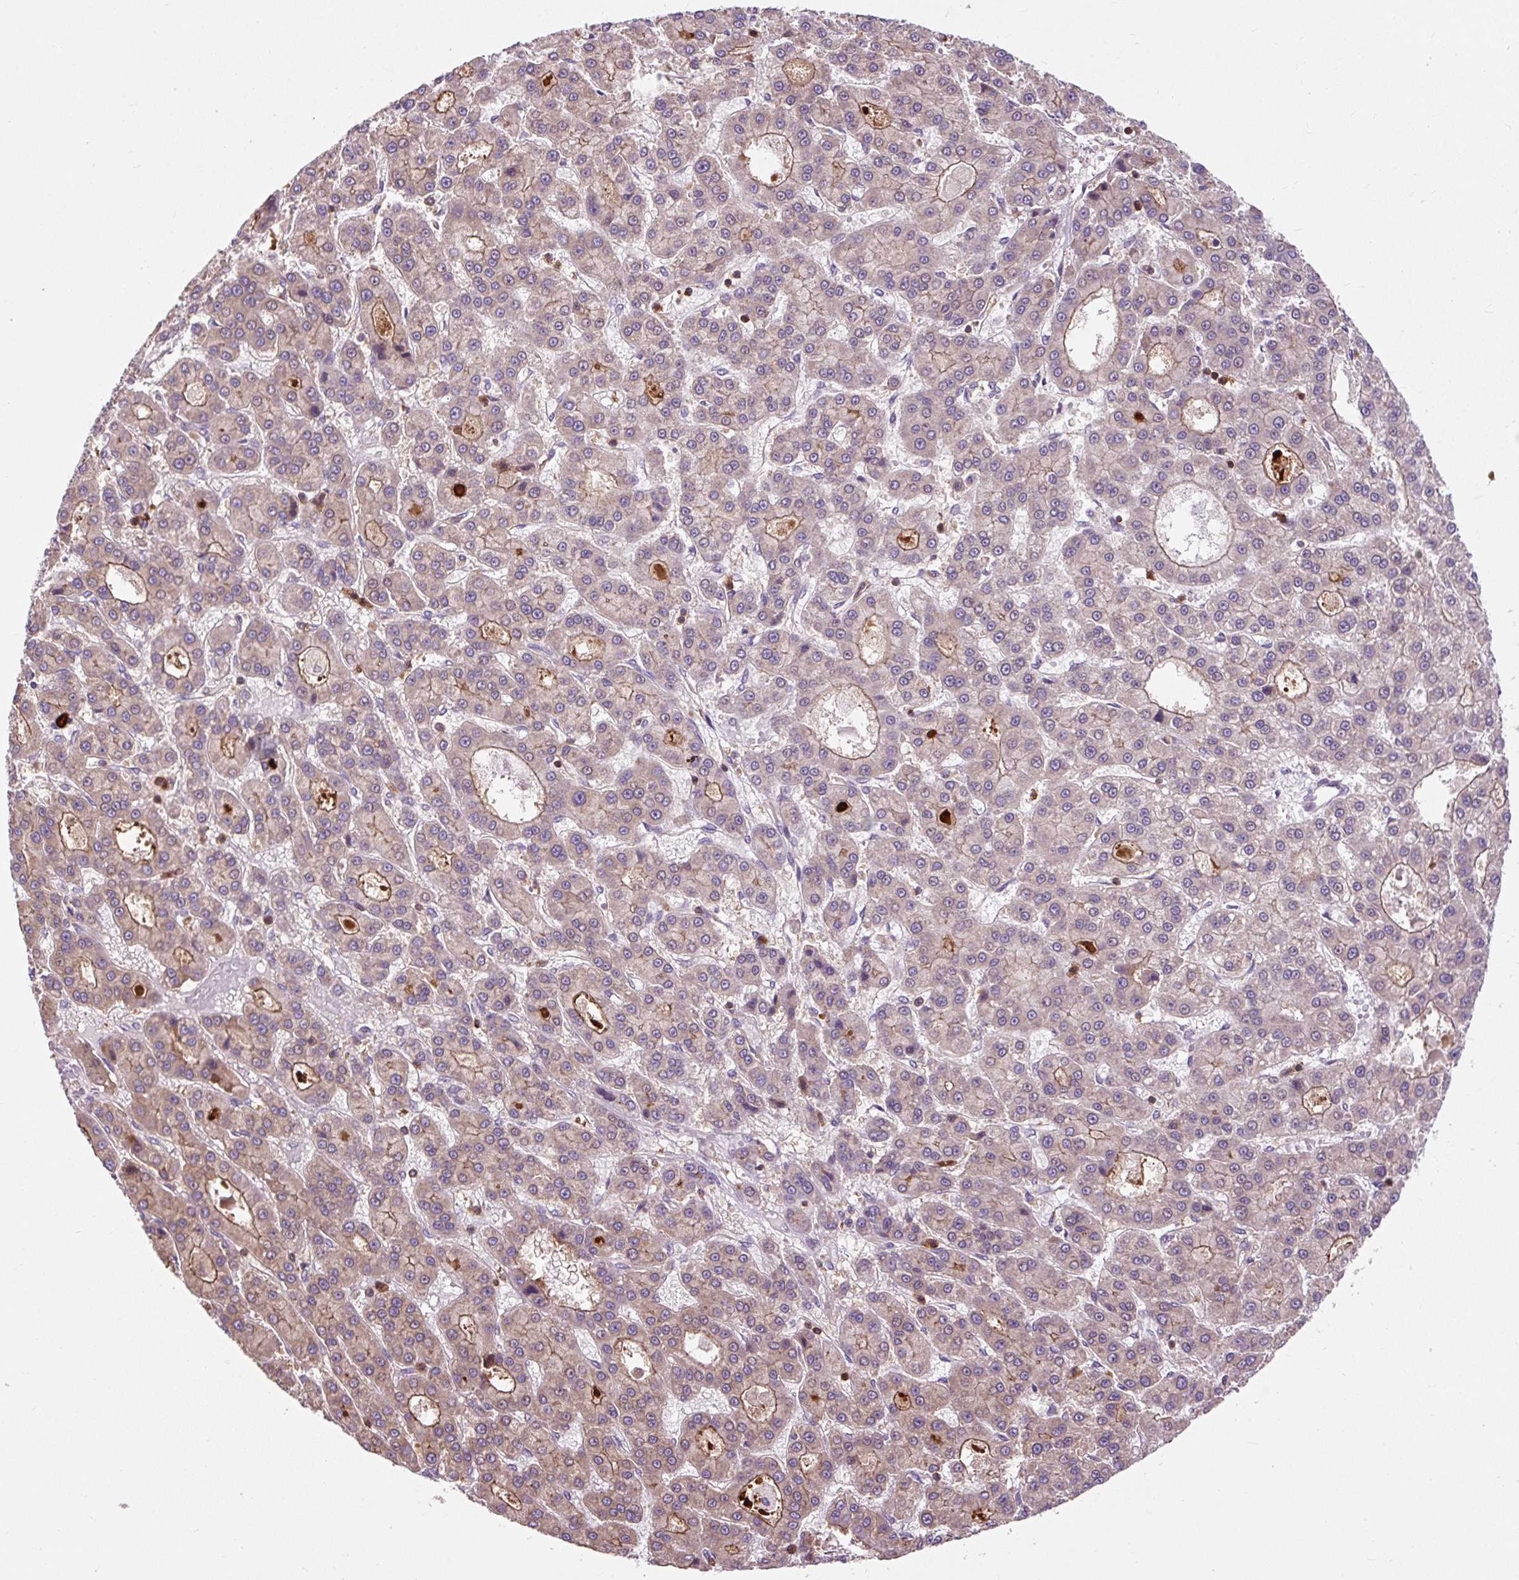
{"staining": {"intensity": "weak", "quantity": "25%-75%", "location": "cytoplasmic/membranous"}, "tissue": "liver cancer", "cell_type": "Tumor cells", "image_type": "cancer", "snomed": [{"axis": "morphology", "description": "Carcinoma, Hepatocellular, NOS"}, {"axis": "topography", "description": "Liver"}], "caption": "Immunohistochemical staining of human liver cancer (hepatocellular carcinoma) exhibits weak cytoplasmic/membranous protein staining in about 25%-75% of tumor cells. The staining was performed using DAB to visualize the protein expression in brown, while the nuclei were stained in blue with hematoxylin (Magnification: 20x).", "gene": "CISD3", "patient": {"sex": "male", "age": 70}}